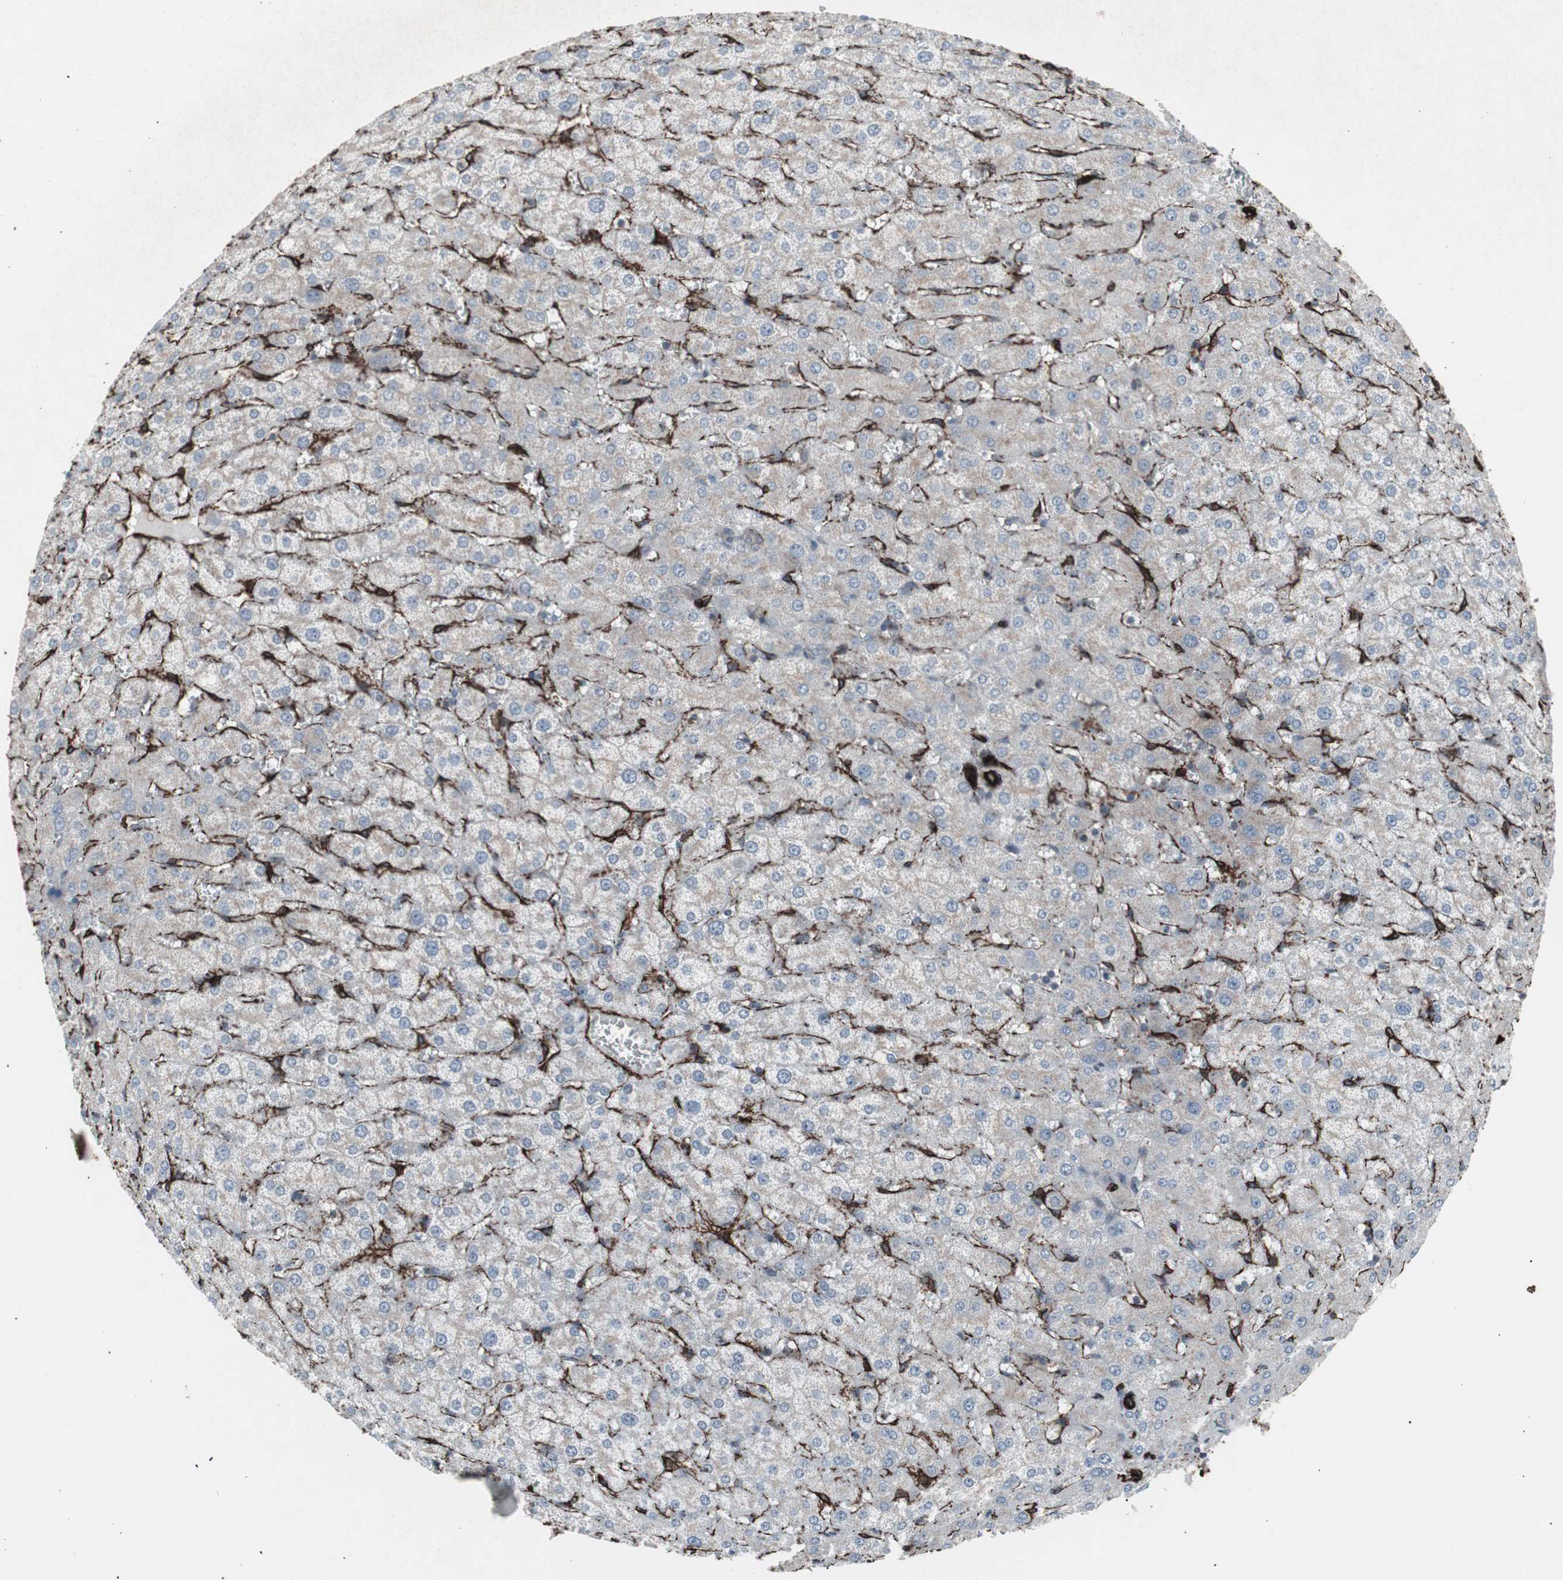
{"staining": {"intensity": "weak", "quantity": "25%-75%", "location": "cytoplasmic/membranous"}, "tissue": "liver", "cell_type": "Cholangiocytes", "image_type": "normal", "snomed": [{"axis": "morphology", "description": "Normal tissue, NOS"}, {"axis": "morphology", "description": "Fibrosis, NOS"}, {"axis": "topography", "description": "Liver"}], "caption": "The immunohistochemical stain labels weak cytoplasmic/membranous positivity in cholangiocytes of benign liver. (Brightfield microscopy of DAB IHC at high magnification).", "gene": "PDGFA", "patient": {"sex": "female", "age": 29}}